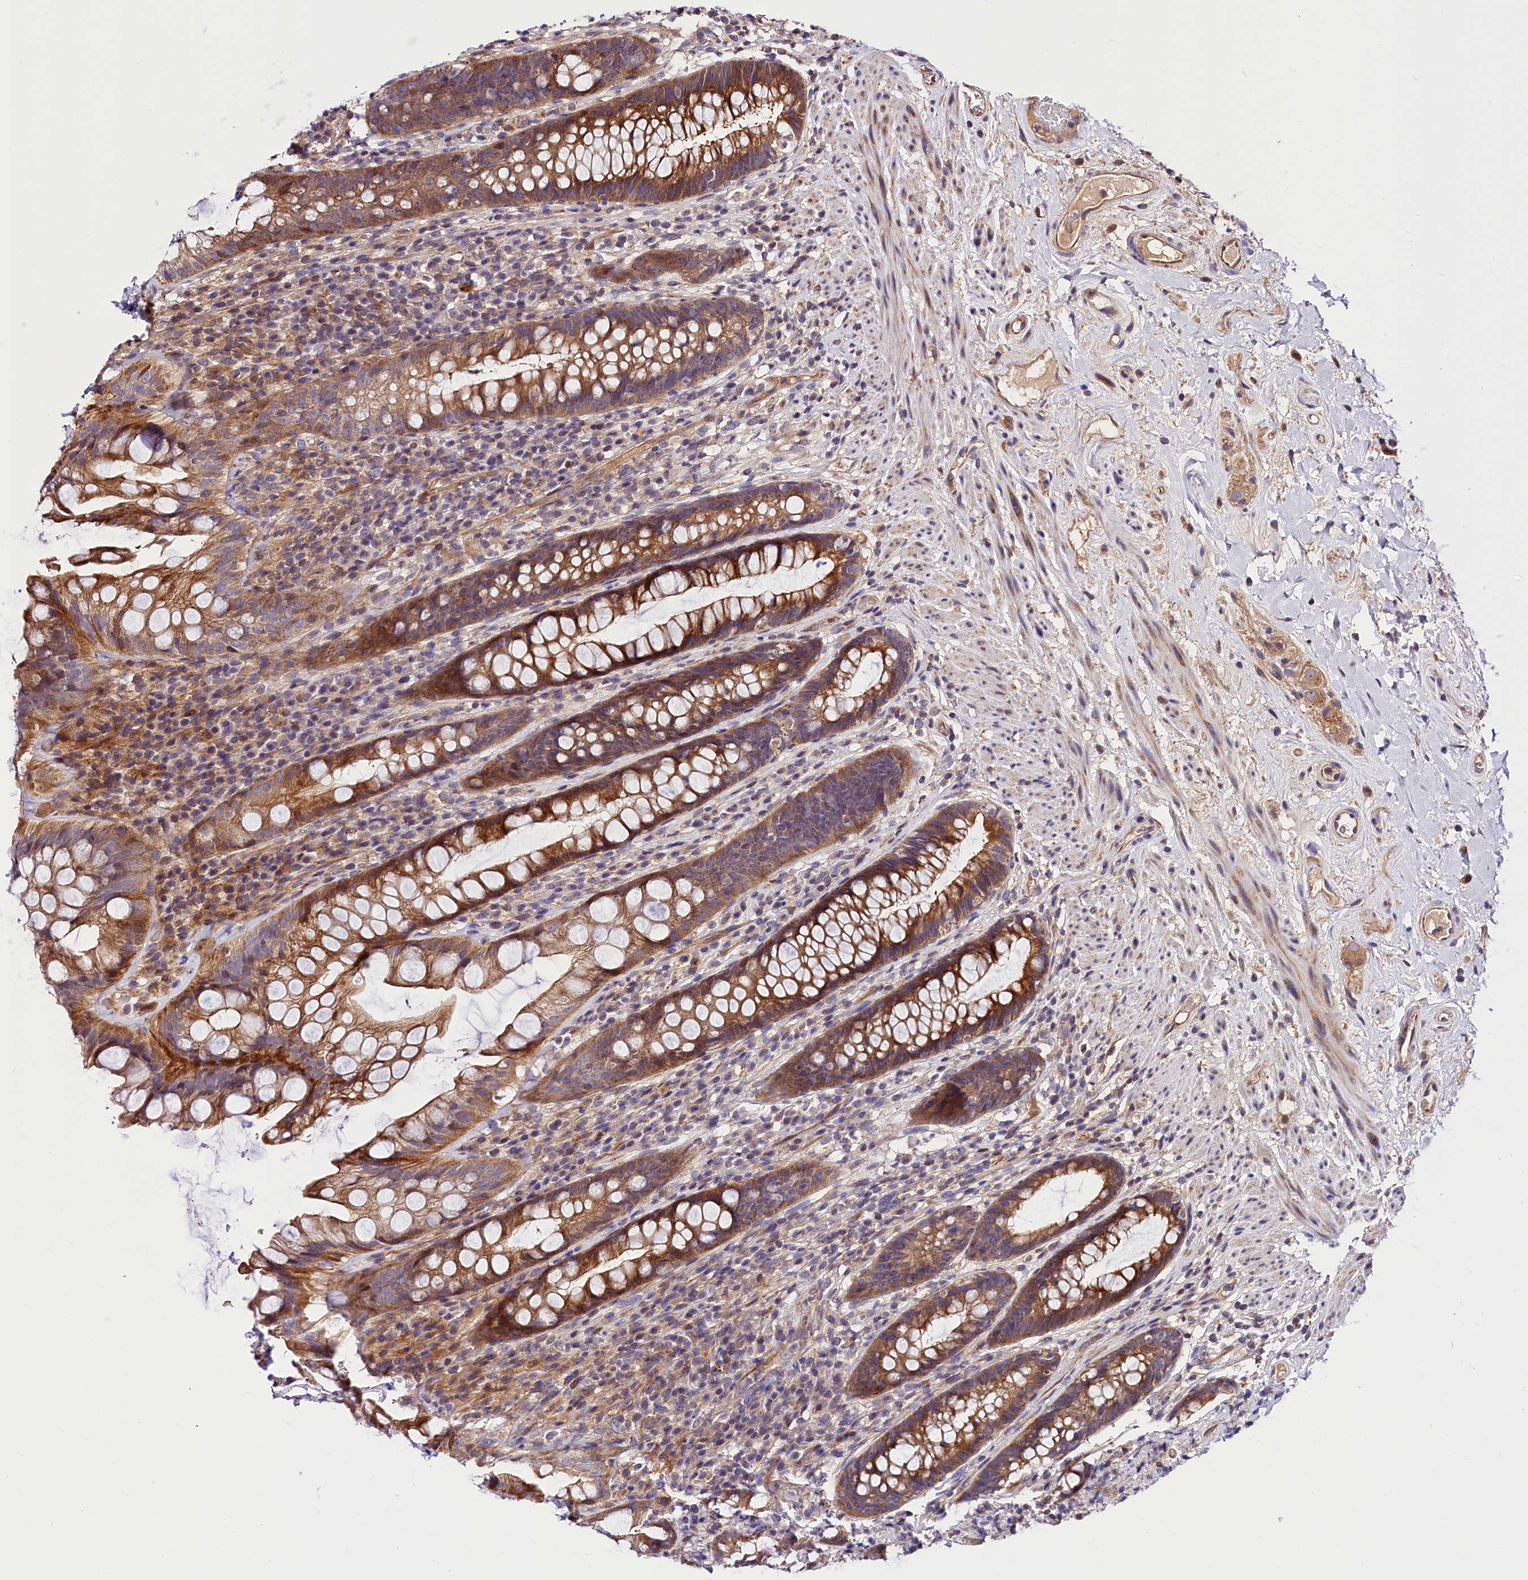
{"staining": {"intensity": "strong", "quantity": ">75%", "location": "cytoplasmic/membranous"}, "tissue": "rectum", "cell_type": "Glandular cells", "image_type": "normal", "snomed": [{"axis": "morphology", "description": "Normal tissue, NOS"}, {"axis": "topography", "description": "Rectum"}], "caption": "High-magnification brightfield microscopy of normal rectum stained with DAB (3,3'-diaminobenzidine) (brown) and counterstained with hematoxylin (blue). glandular cells exhibit strong cytoplasmic/membranous staining is seen in about>75% of cells. Using DAB (brown) and hematoxylin (blue) stains, captured at high magnification using brightfield microscopy.", "gene": "ARMC6", "patient": {"sex": "male", "age": 74}}